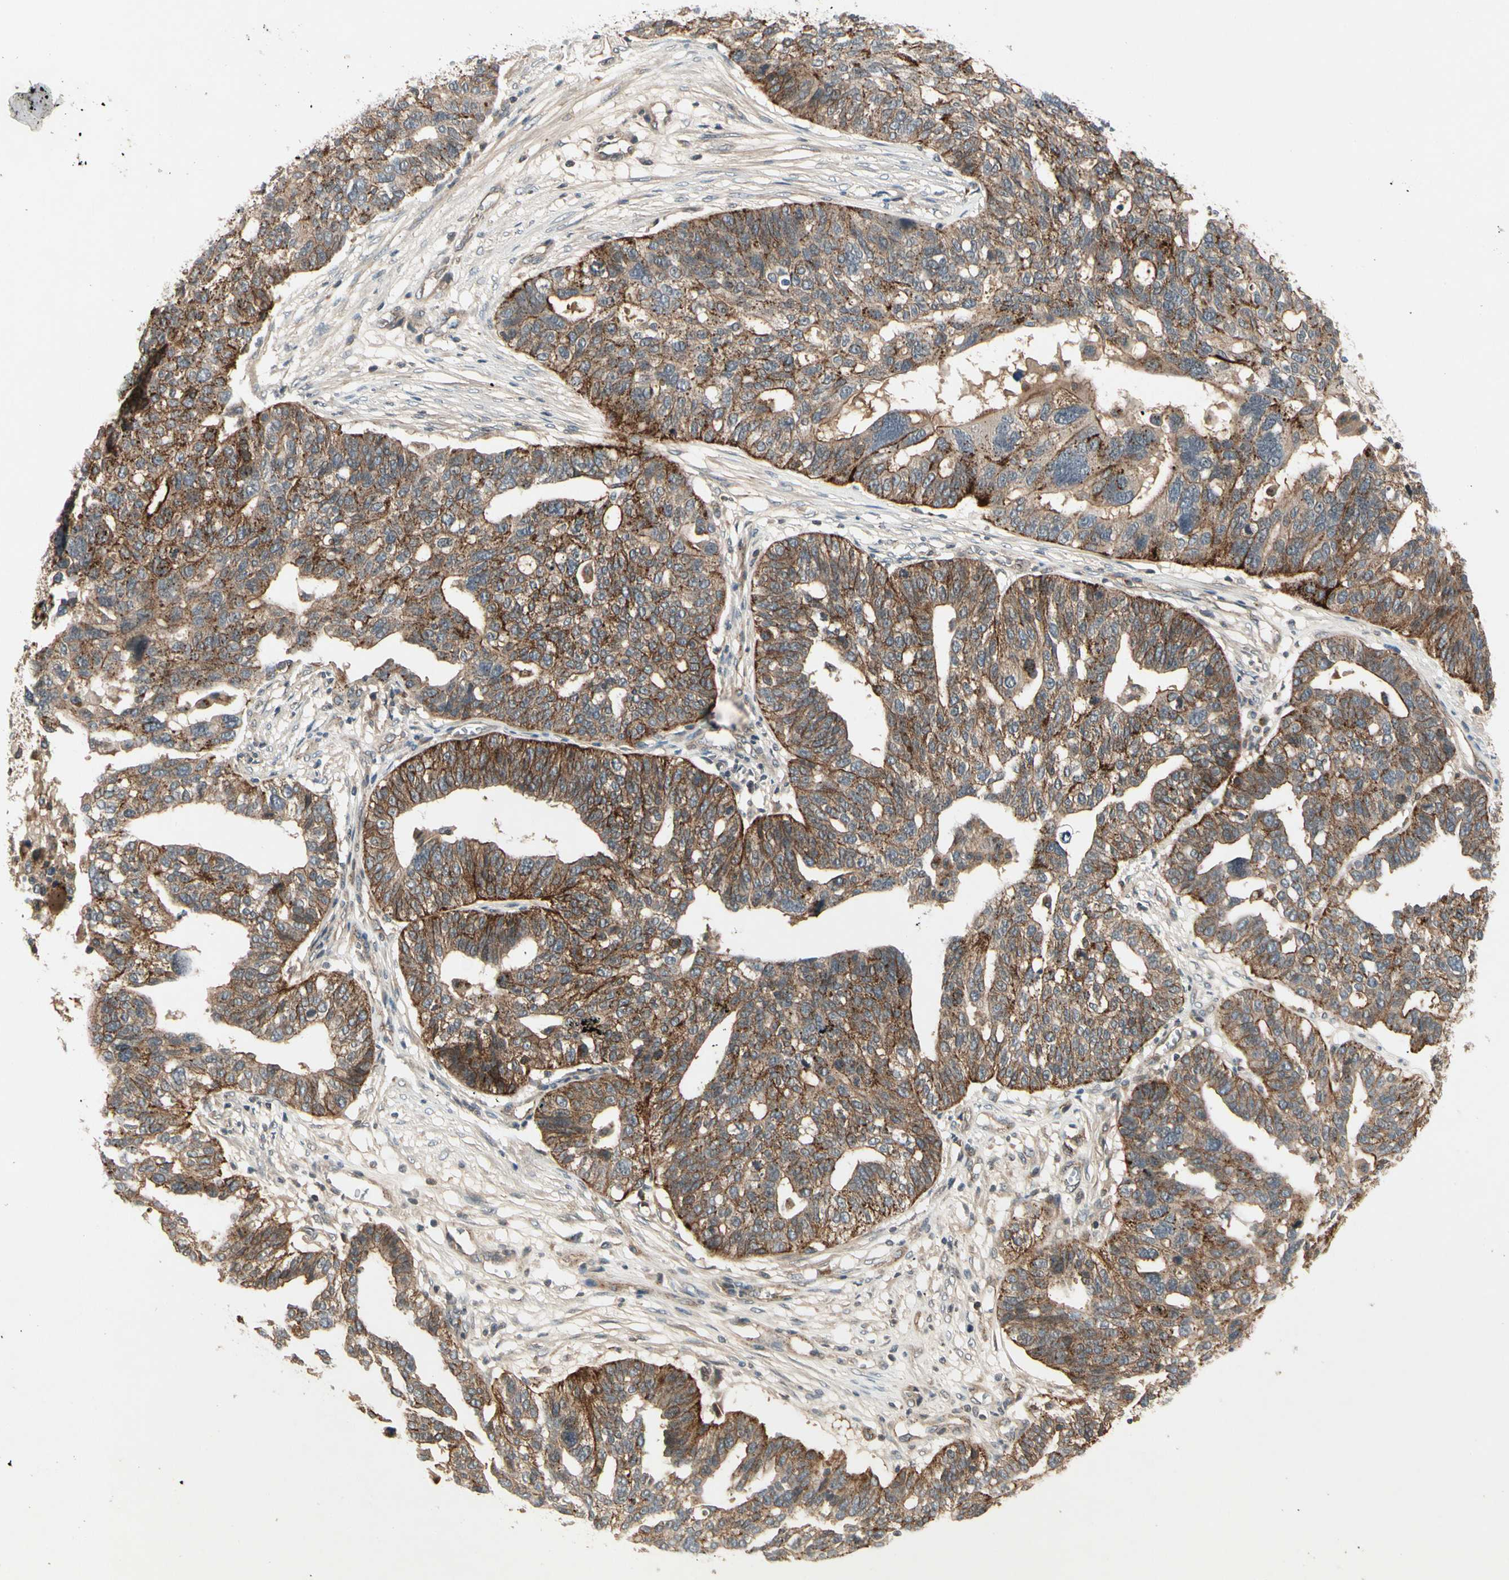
{"staining": {"intensity": "strong", "quantity": "25%-75%", "location": "cytoplasmic/membranous"}, "tissue": "ovarian cancer", "cell_type": "Tumor cells", "image_type": "cancer", "snomed": [{"axis": "morphology", "description": "Cystadenocarcinoma, serous, NOS"}, {"axis": "topography", "description": "Ovary"}], "caption": "IHC of human ovarian cancer (serous cystadenocarcinoma) demonstrates high levels of strong cytoplasmic/membranous expression in about 25%-75% of tumor cells.", "gene": "FLOT1", "patient": {"sex": "female", "age": 59}}